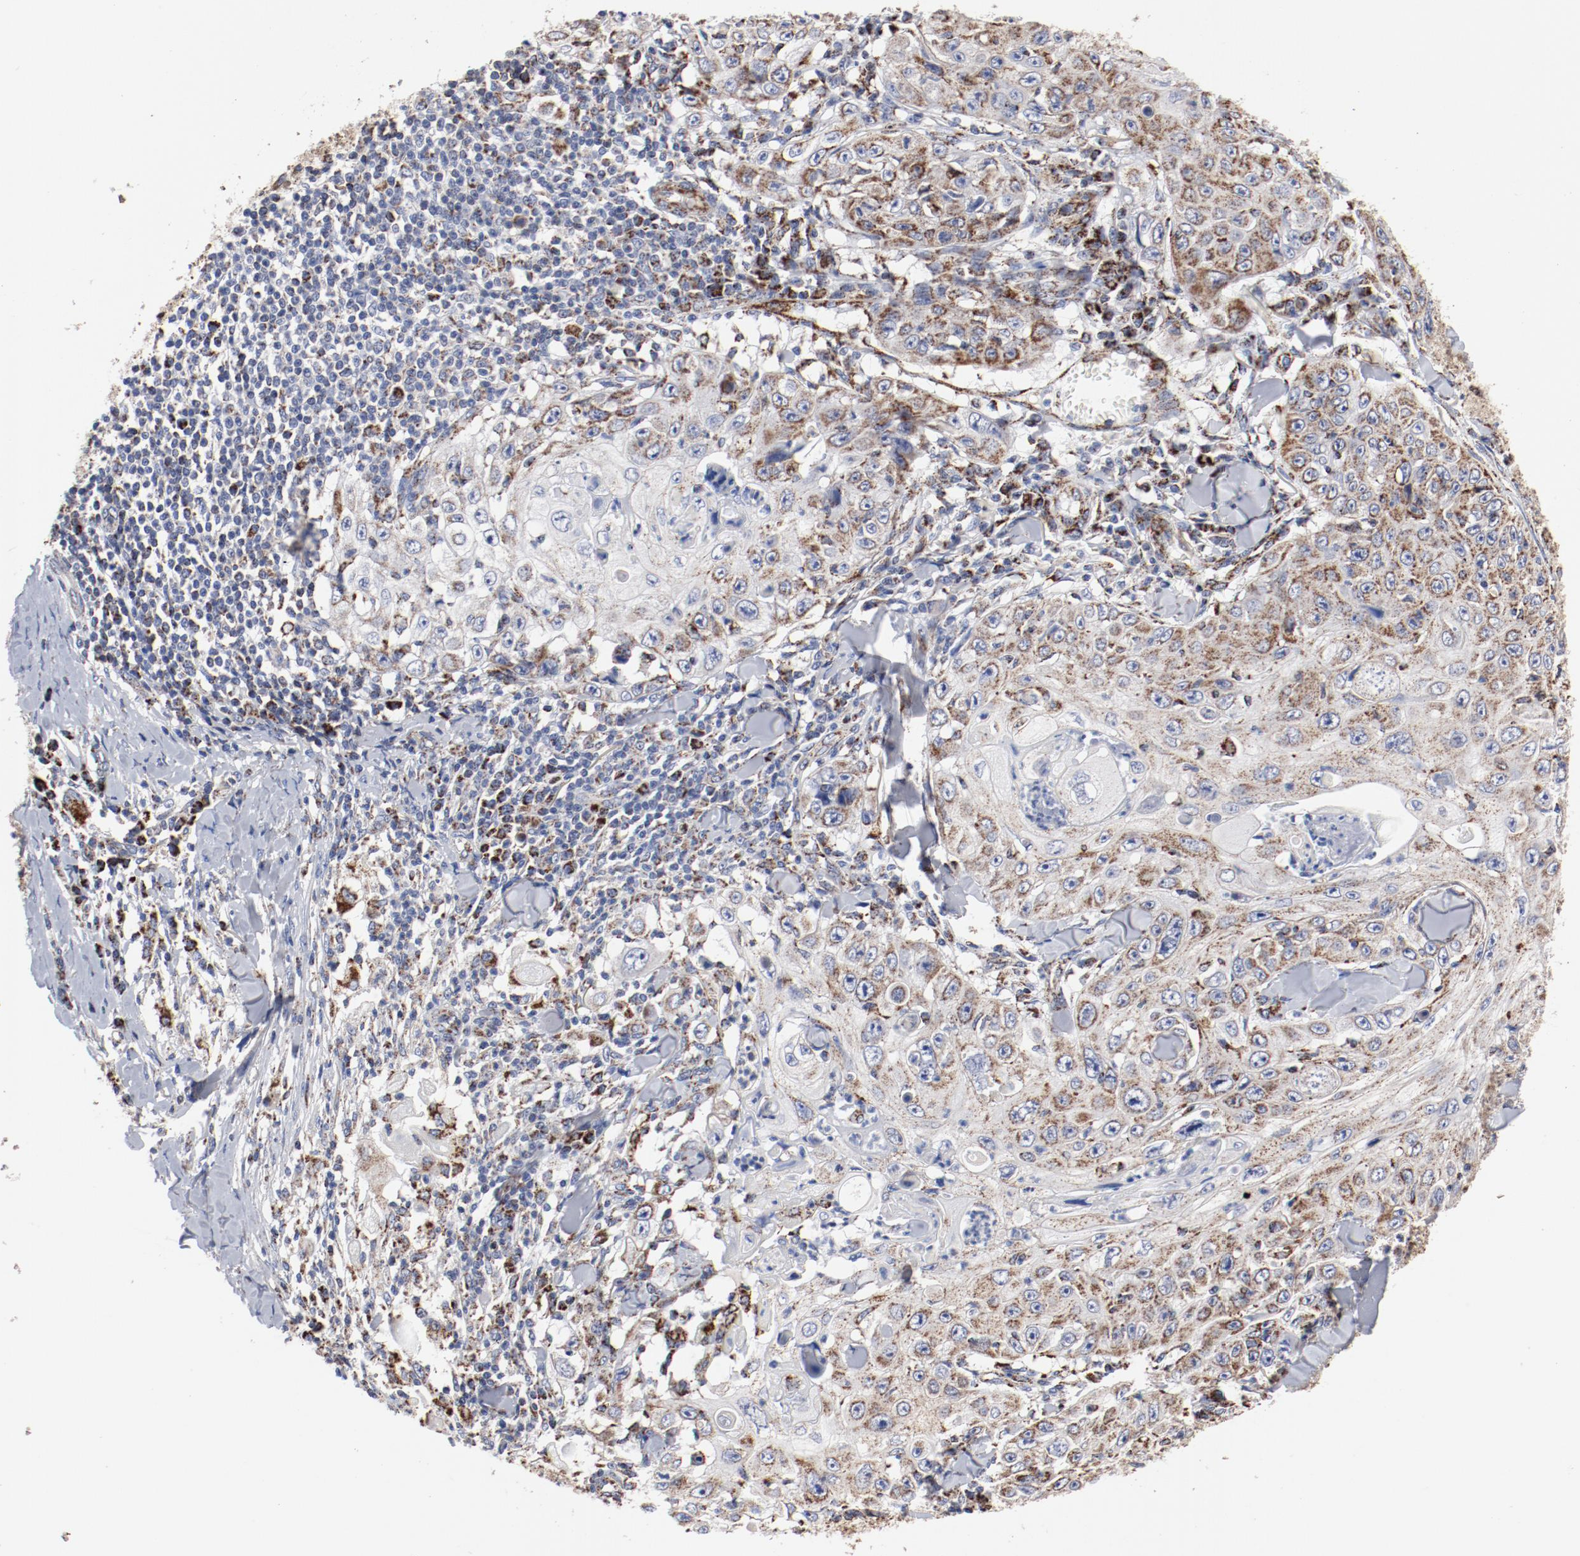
{"staining": {"intensity": "moderate", "quantity": ">75%", "location": "cytoplasmic/membranous"}, "tissue": "skin cancer", "cell_type": "Tumor cells", "image_type": "cancer", "snomed": [{"axis": "morphology", "description": "Squamous cell carcinoma, NOS"}, {"axis": "topography", "description": "Skin"}], "caption": "High-power microscopy captured an immunohistochemistry (IHC) image of skin cancer, revealing moderate cytoplasmic/membranous expression in approximately >75% of tumor cells.", "gene": "NDUFV2", "patient": {"sex": "male", "age": 86}}